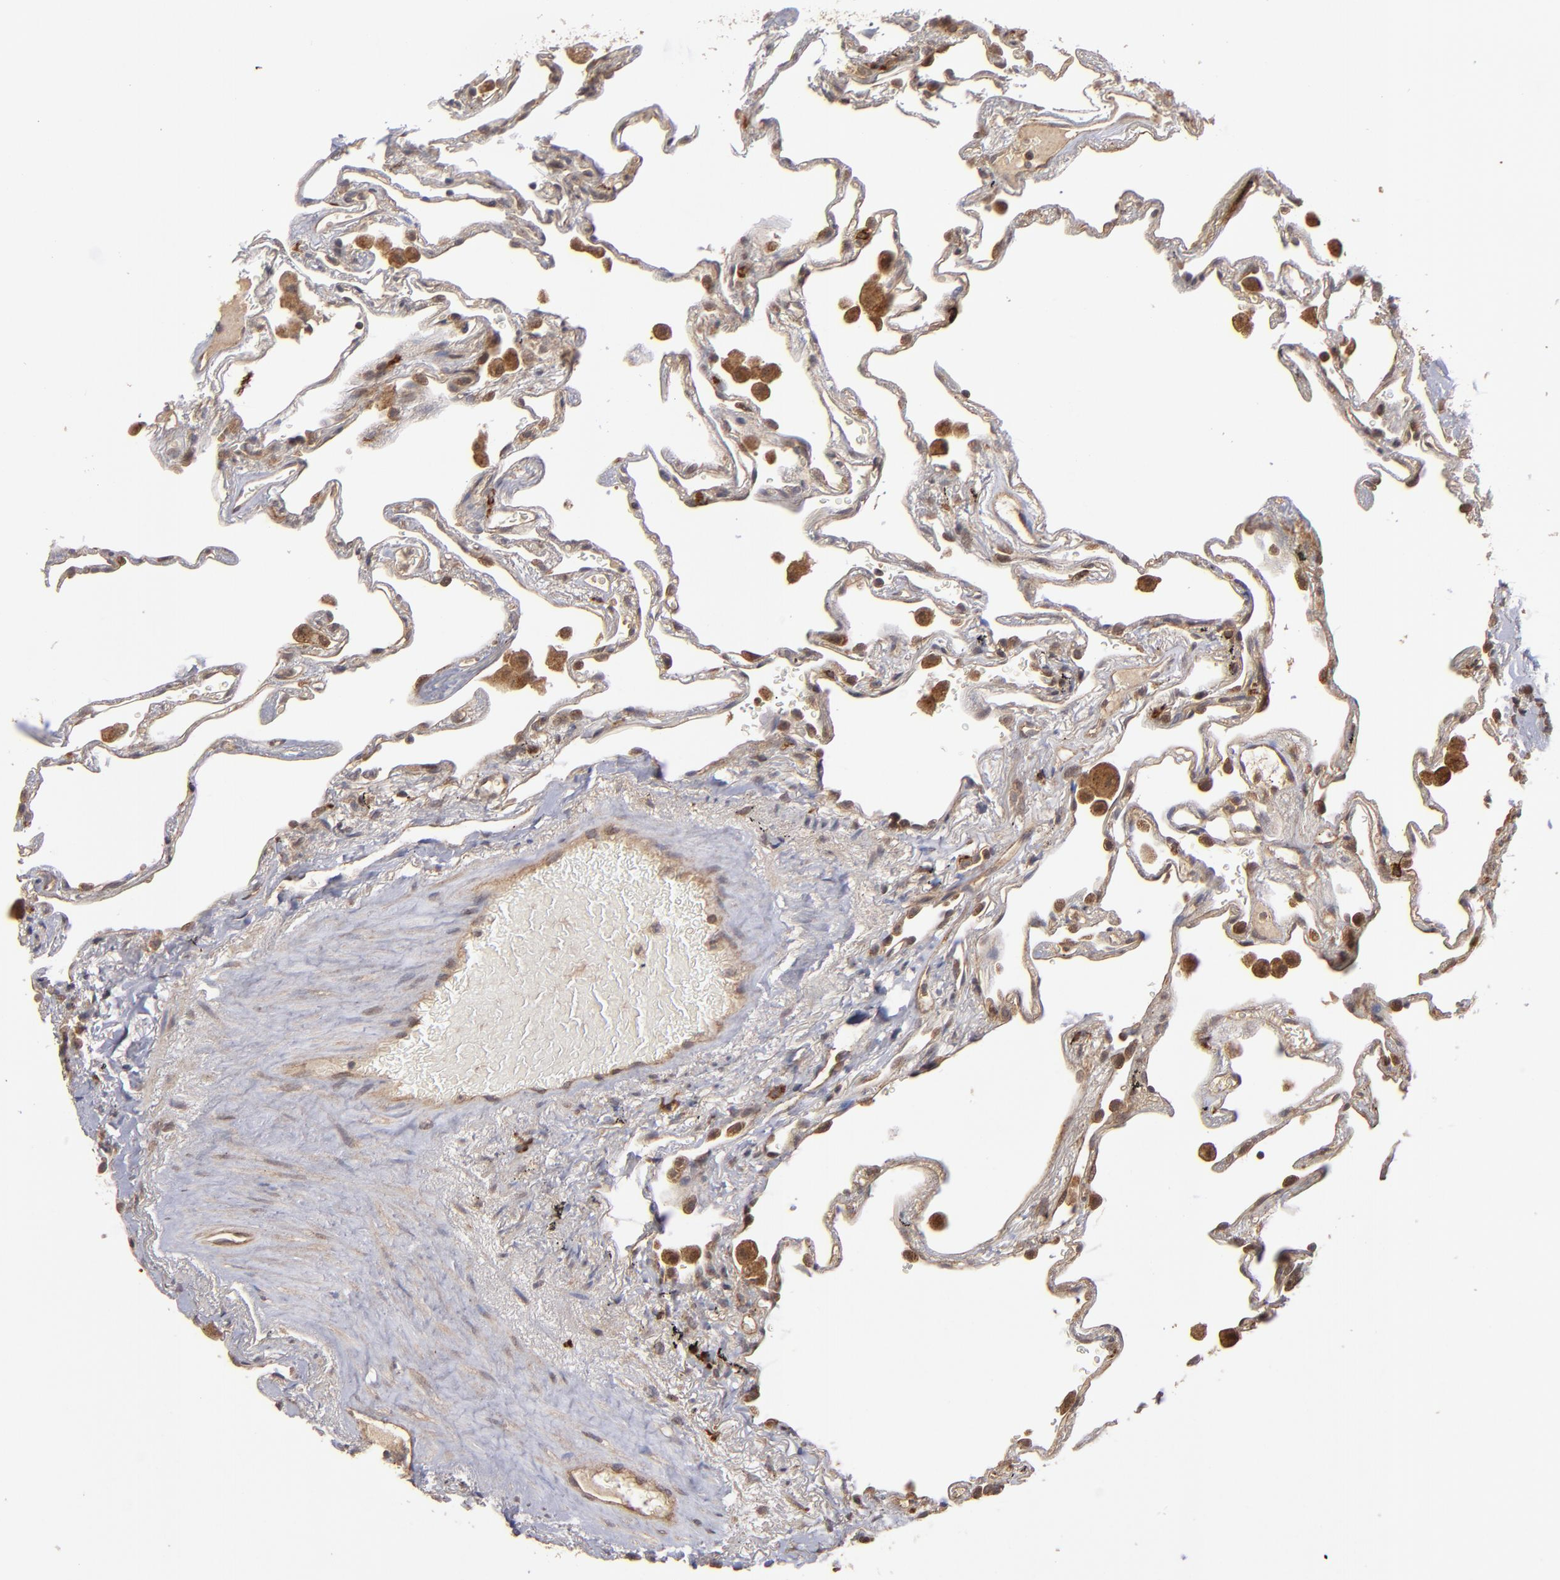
{"staining": {"intensity": "moderate", "quantity": ">75%", "location": "cytoplasmic/membranous"}, "tissue": "lung", "cell_type": "Alveolar cells", "image_type": "normal", "snomed": [{"axis": "morphology", "description": "Normal tissue, NOS"}, {"axis": "morphology", "description": "Inflammation, NOS"}, {"axis": "topography", "description": "Lung"}], "caption": "Lung stained with a protein marker exhibits moderate staining in alveolar cells.", "gene": "BDKRB1", "patient": {"sex": "male", "age": 69}}